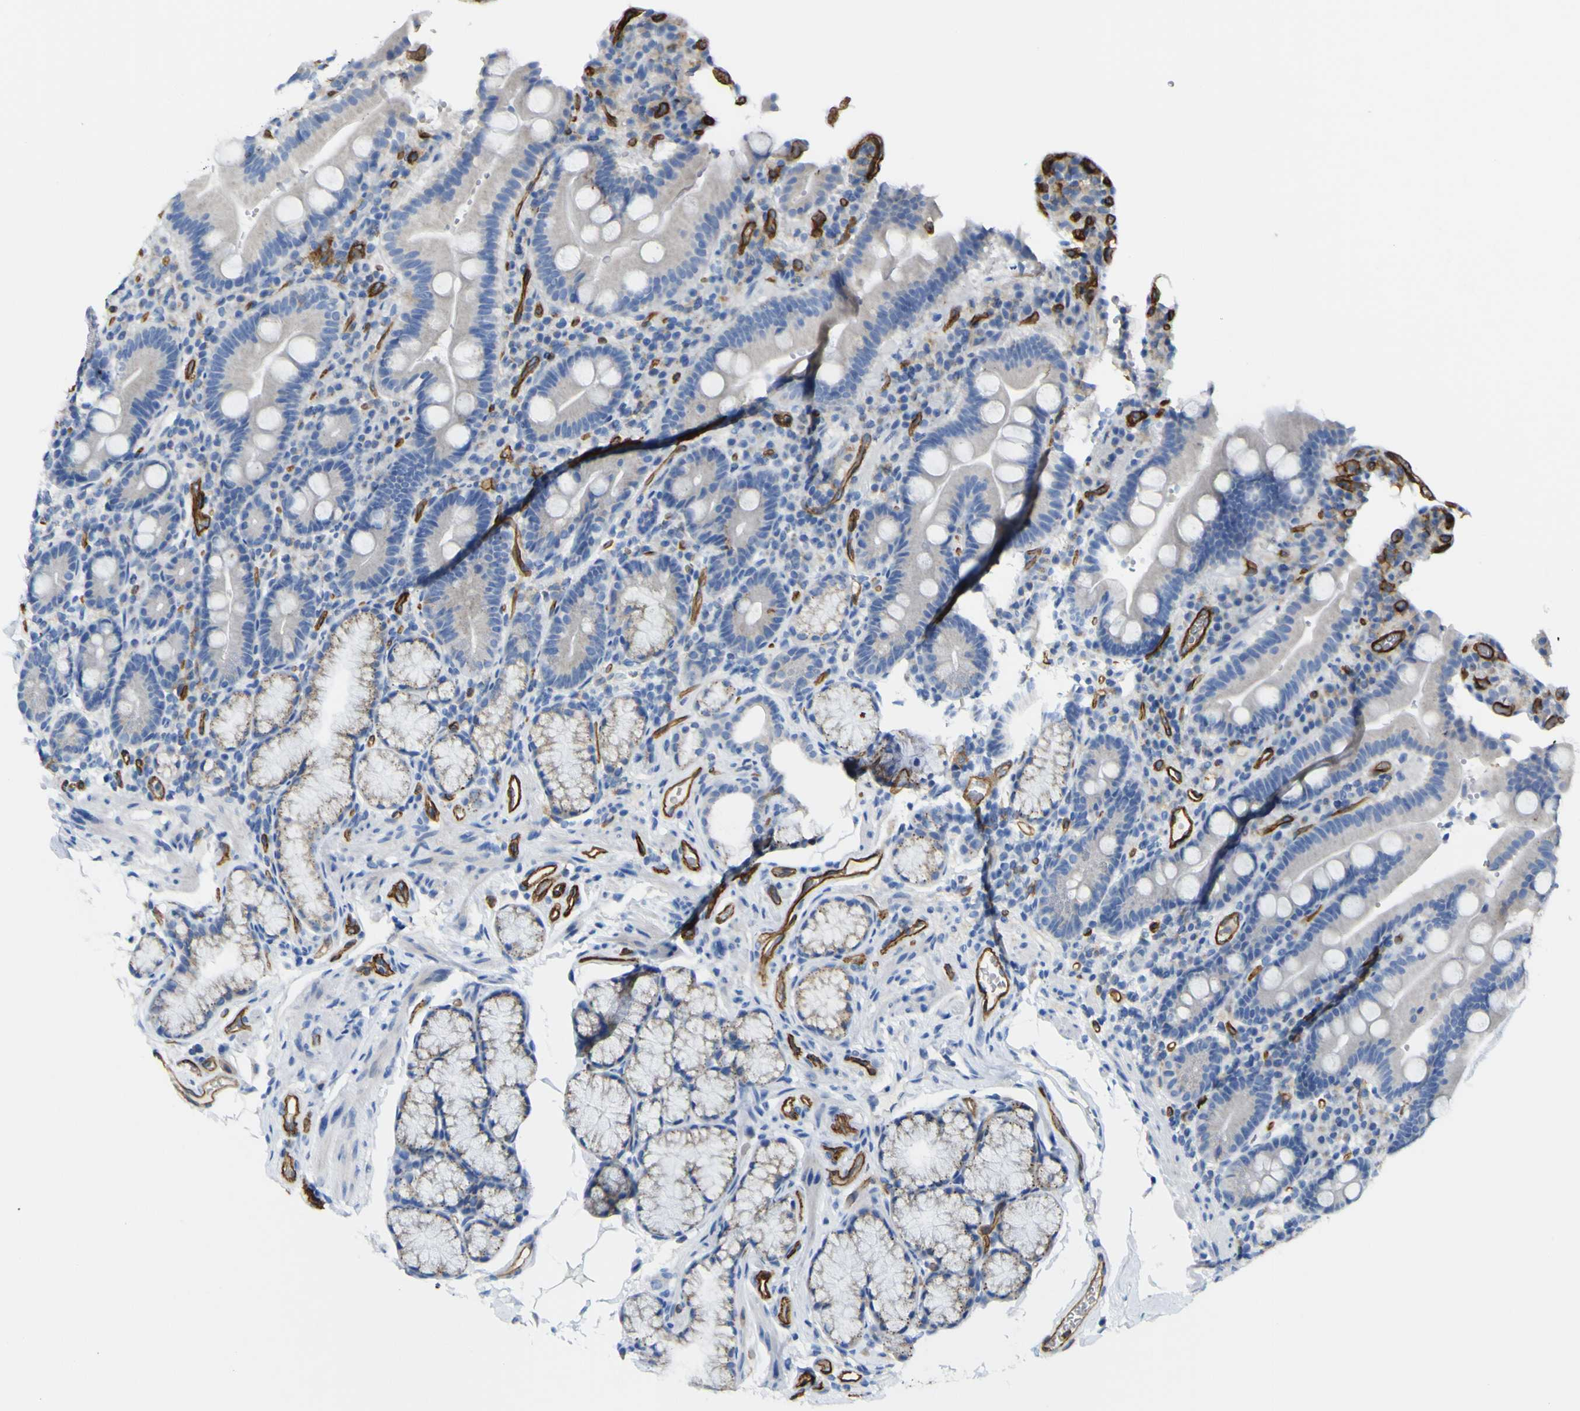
{"staining": {"intensity": "negative", "quantity": "none", "location": "none"}, "tissue": "duodenum", "cell_type": "Glandular cells", "image_type": "normal", "snomed": [{"axis": "morphology", "description": "Normal tissue, NOS"}, {"axis": "topography", "description": "Small intestine, NOS"}], "caption": "A high-resolution image shows immunohistochemistry (IHC) staining of normal duodenum, which demonstrates no significant staining in glandular cells.", "gene": "CD93", "patient": {"sex": "female", "age": 71}}